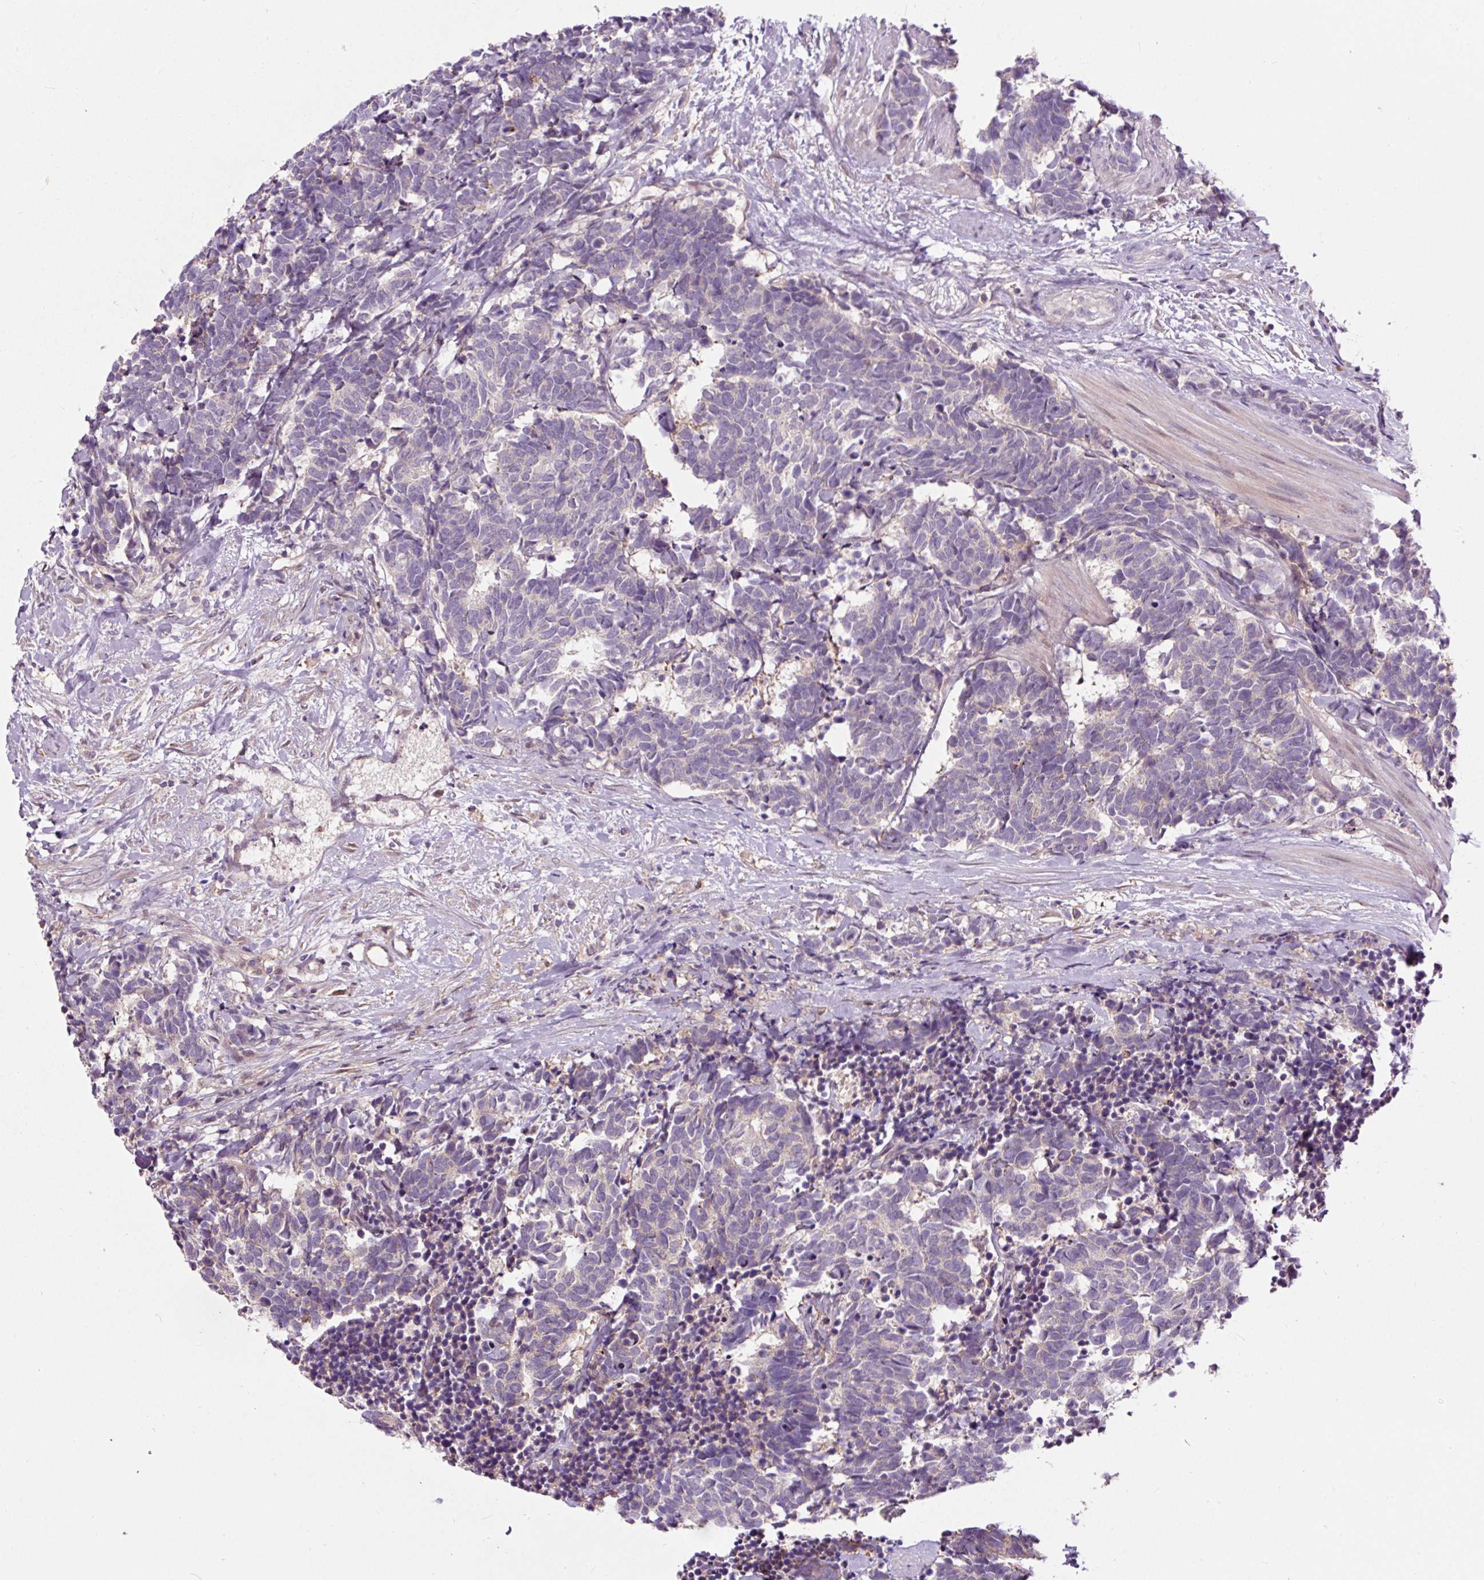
{"staining": {"intensity": "negative", "quantity": "none", "location": "none"}, "tissue": "carcinoid", "cell_type": "Tumor cells", "image_type": "cancer", "snomed": [{"axis": "morphology", "description": "Carcinoma, NOS"}, {"axis": "morphology", "description": "Carcinoid, malignant, NOS"}, {"axis": "topography", "description": "Prostate"}], "caption": "DAB (3,3'-diaminobenzidine) immunohistochemical staining of human carcinoid shows no significant expression in tumor cells.", "gene": "LRRC24", "patient": {"sex": "male", "age": 57}}